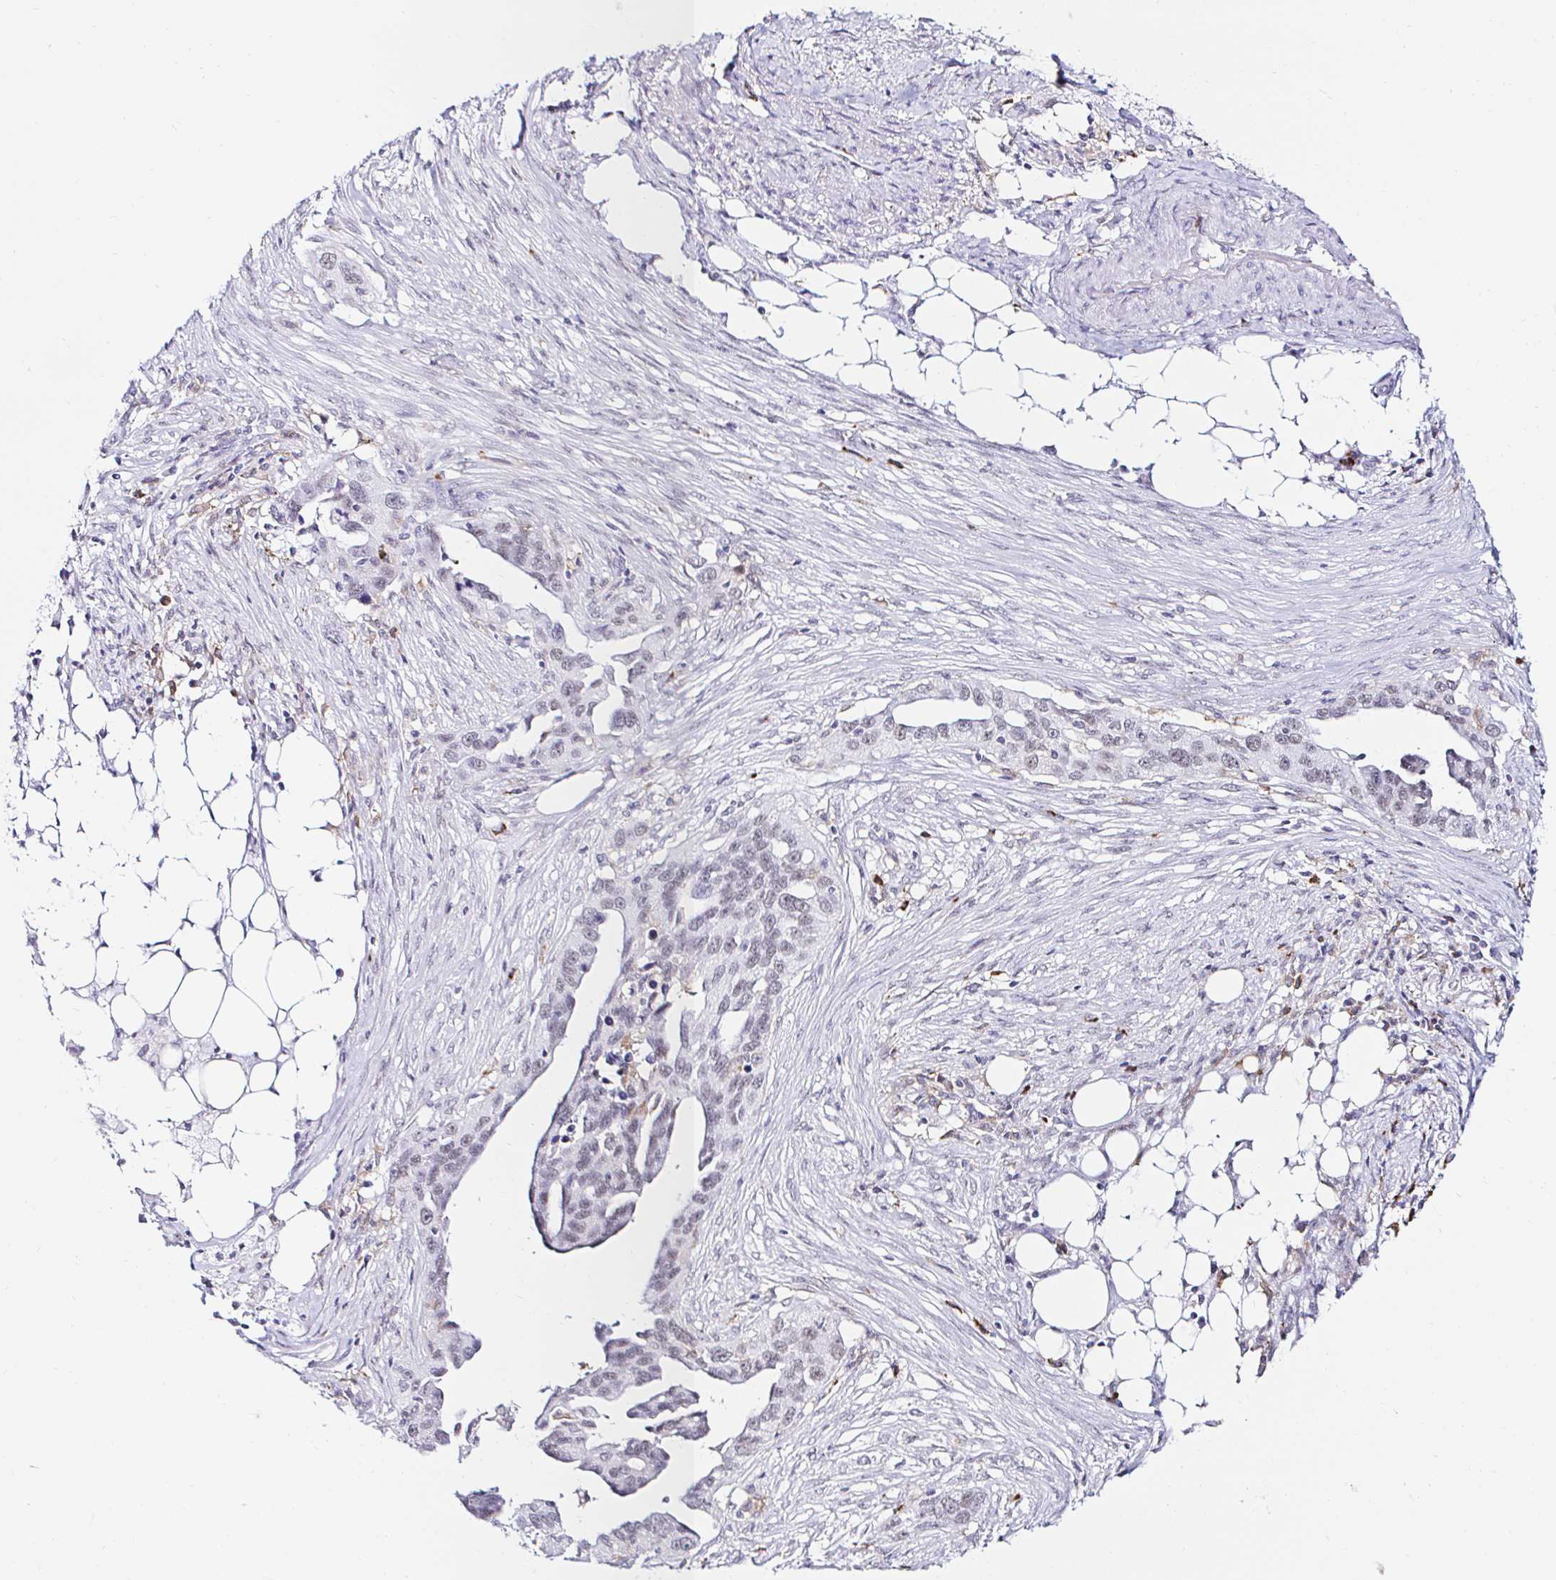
{"staining": {"intensity": "negative", "quantity": "none", "location": "none"}, "tissue": "ovarian cancer", "cell_type": "Tumor cells", "image_type": "cancer", "snomed": [{"axis": "morphology", "description": "Carcinoma, endometroid"}, {"axis": "morphology", "description": "Cystadenocarcinoma, serous, NOS"}, {"axis": "topography", "description": "Ovary"}], "caption": "This is an immunohistochemistry (IHC) photomicrograph of human ovarian cancer. There is no staining in tumor cells.", "gene": "CYBB", "patient": {"sex": "female", "age": 45}}